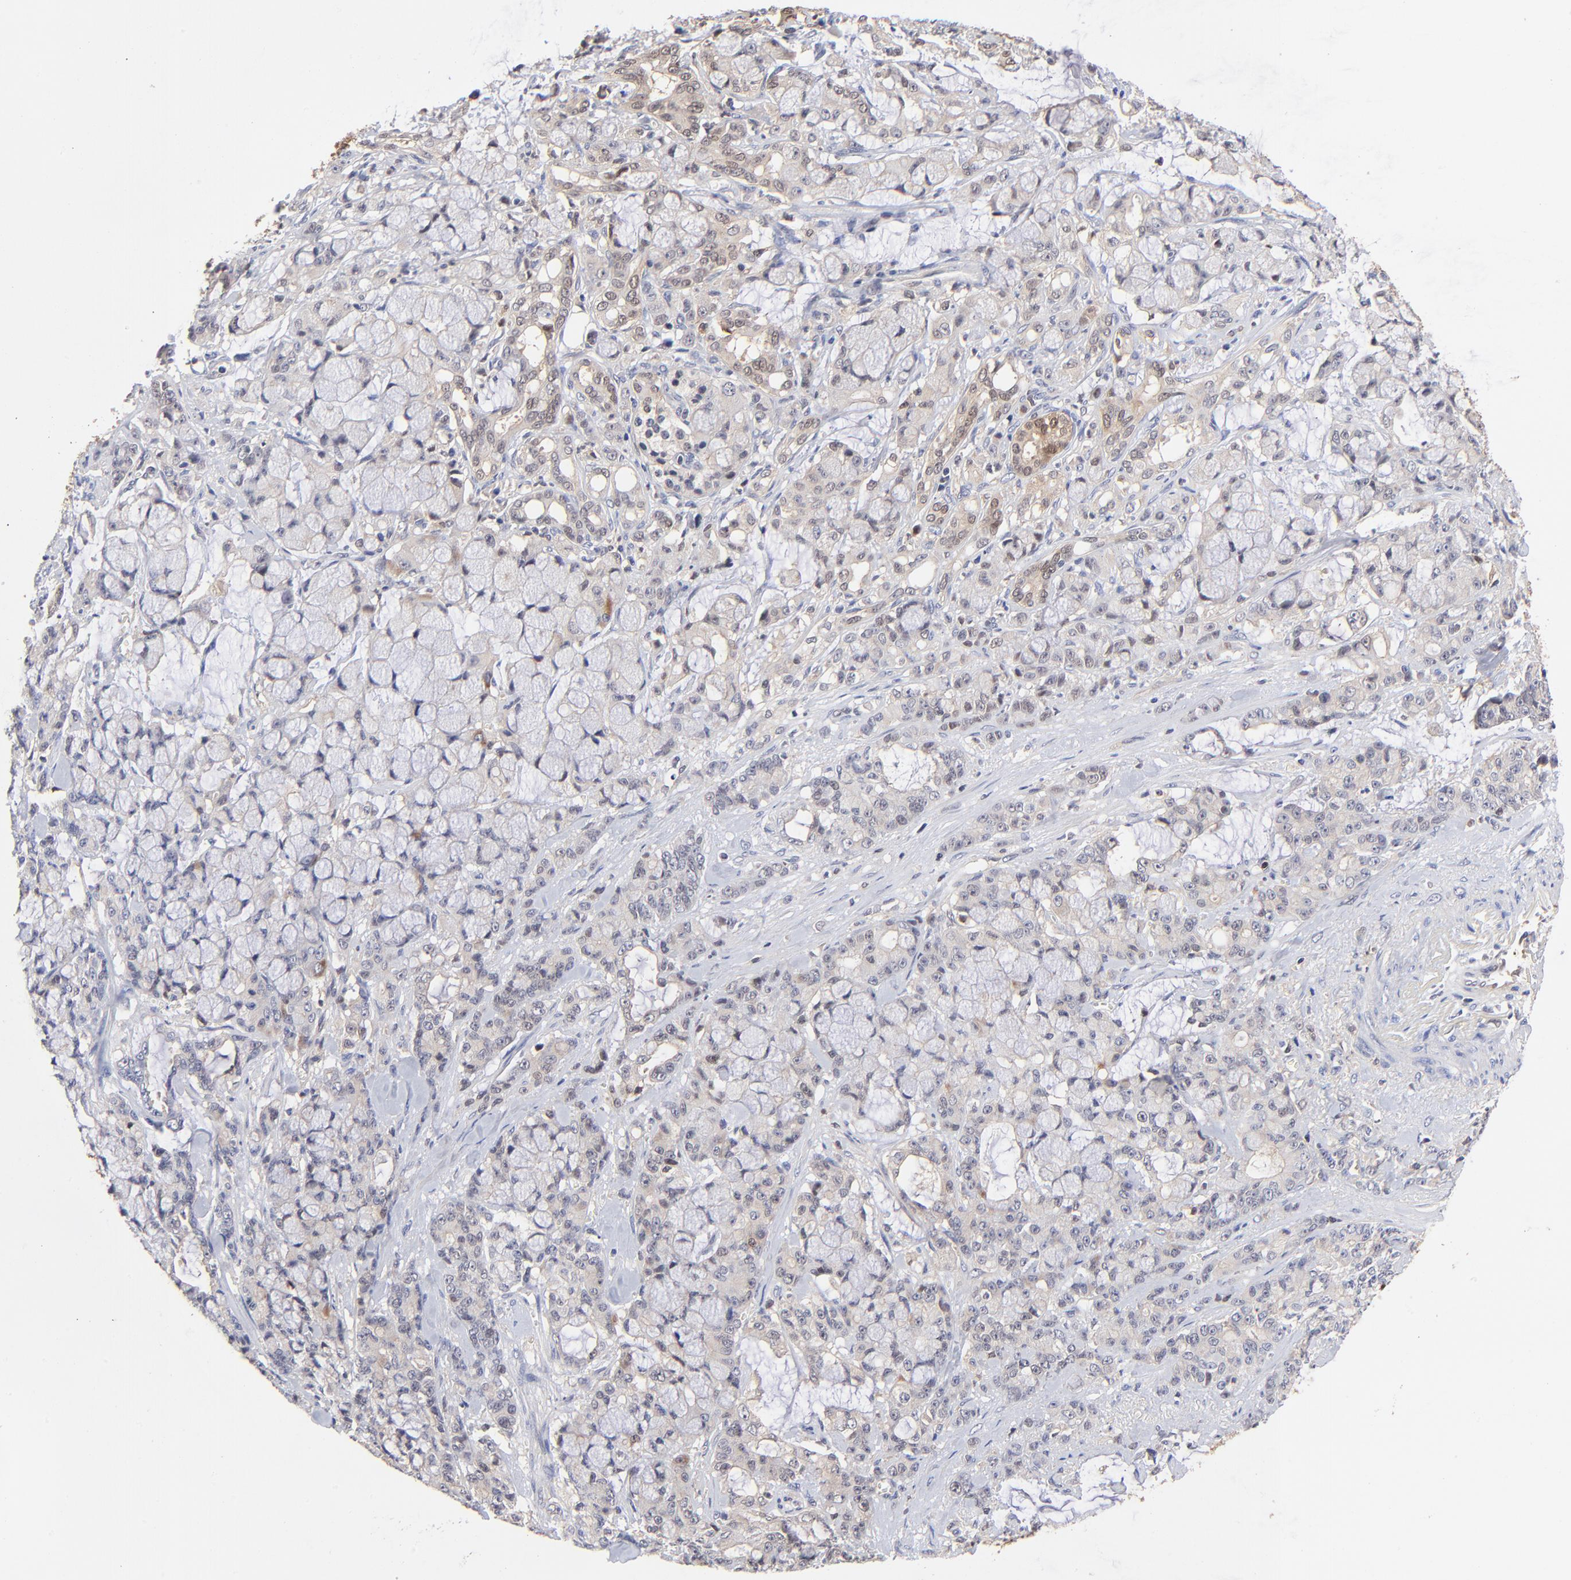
{"staining": {"intensity": "weak", "quantity": "25%-75%", "location": "cytoplasmic/membranous,nuclear"}, "tissue": "pancreatic cancer", "cell_type": "Tumor cells", "image_type": "cancer", "snomed": [{"axis": "morphology", "description": "Adenocarcinoma, NOS"}, {"axis": "topography", "description": "Pancreas"}], "caption": "Protein expression by immunohistochemistry (IHC) exhibits weak cytoplasmic/membranous and nuclear staining in approximately 25%-75% of tumor cells in pancreatic cancer.", "gene": "DCTPP1", "patient": {"sex": "female", "age": 73}}